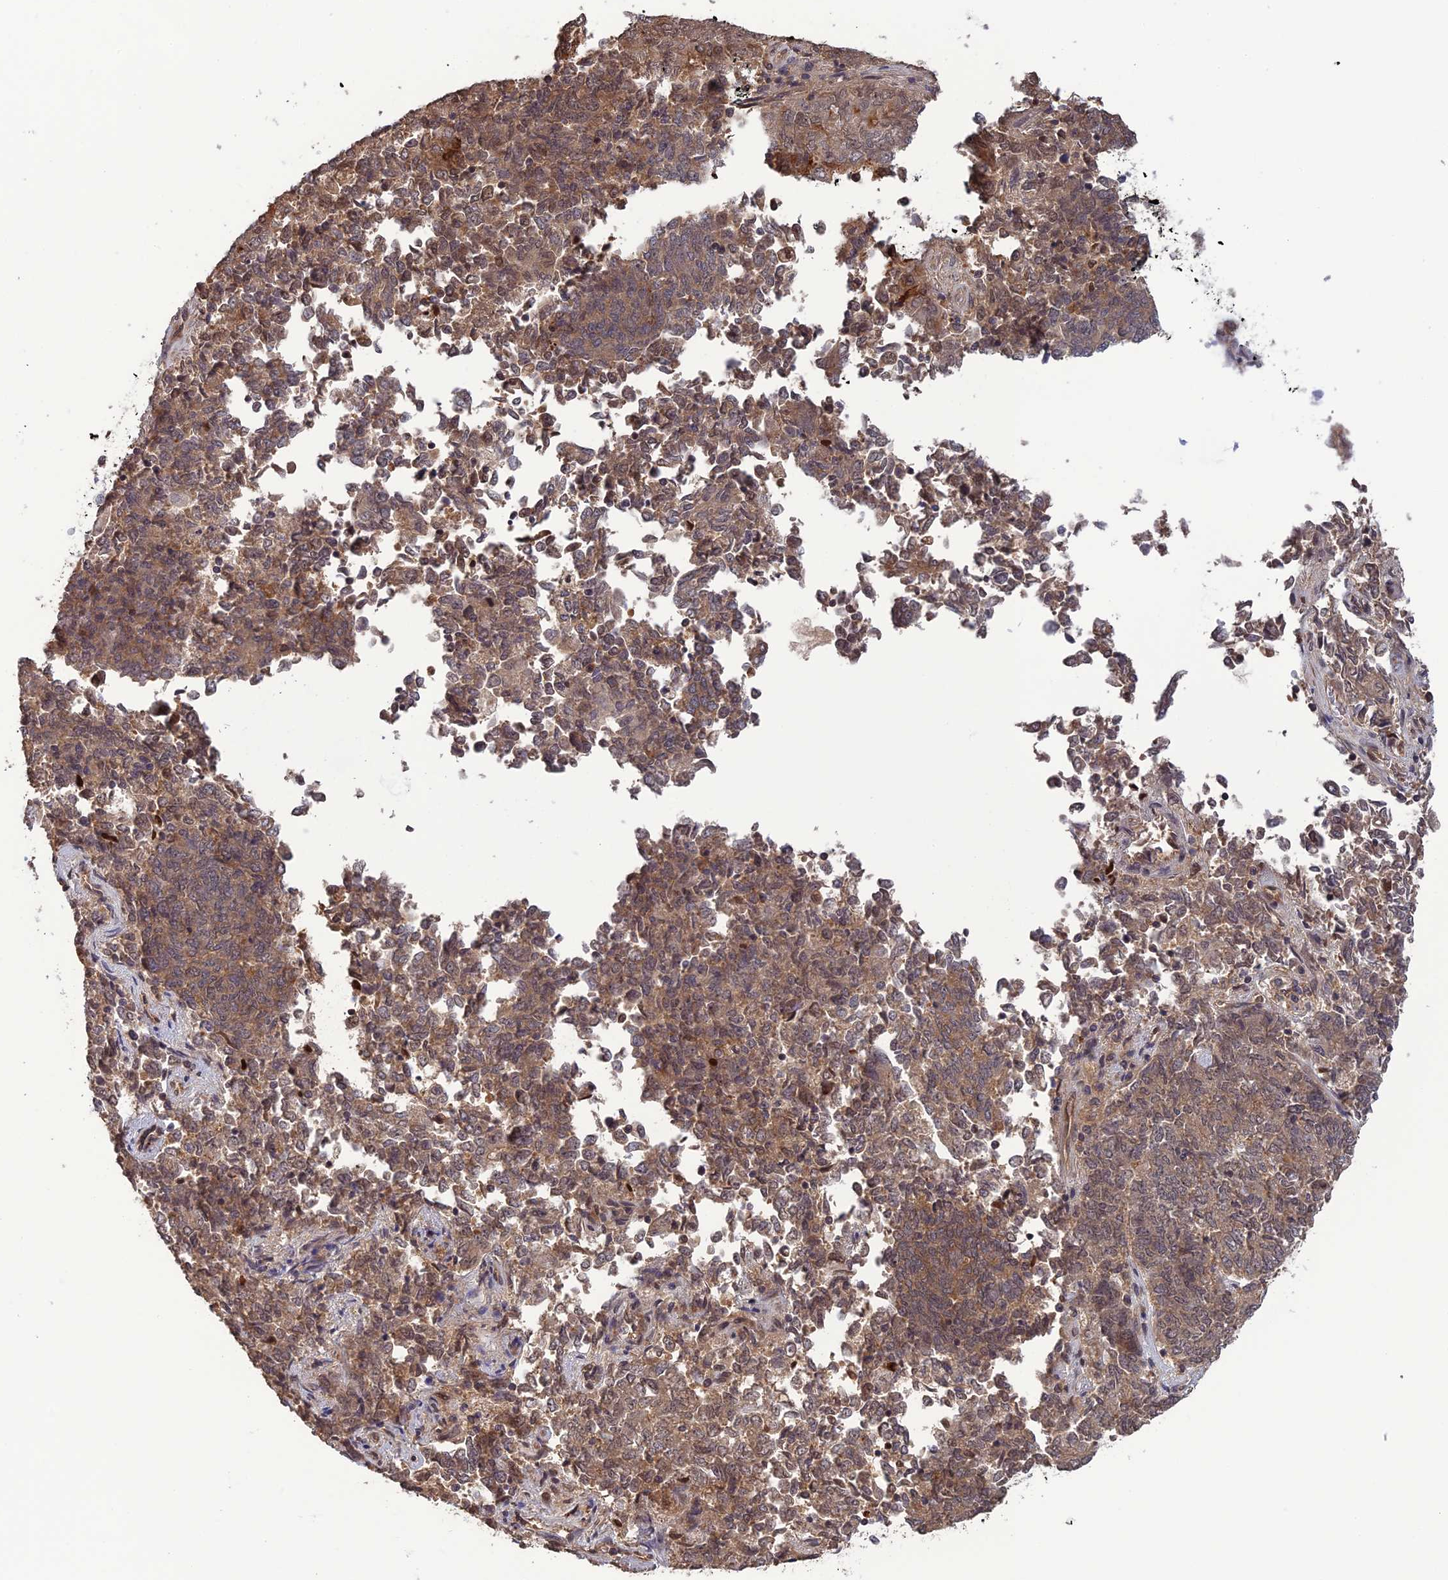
{"staining": {"intensity": "moderate", "quantity": ">75%", "location": "cytoplasmic/membranous"}, "tissue": "endometrial cancer", "cell_type": "Tumor cells", "image_type": "cancer", "snomed": [{"axis": "morphology", "description": "Adenocarcinoma, NOS"}, {"axis": "topography", "description": "Endometrium"}], "caption": "A brown stain labels moderate cytoplasmic/membranous expression of a protein in human adenocarcinoma (endometrial) tumor cells.", "gene": "LIN37", "patient": {"sex": "female", "age": 80}}